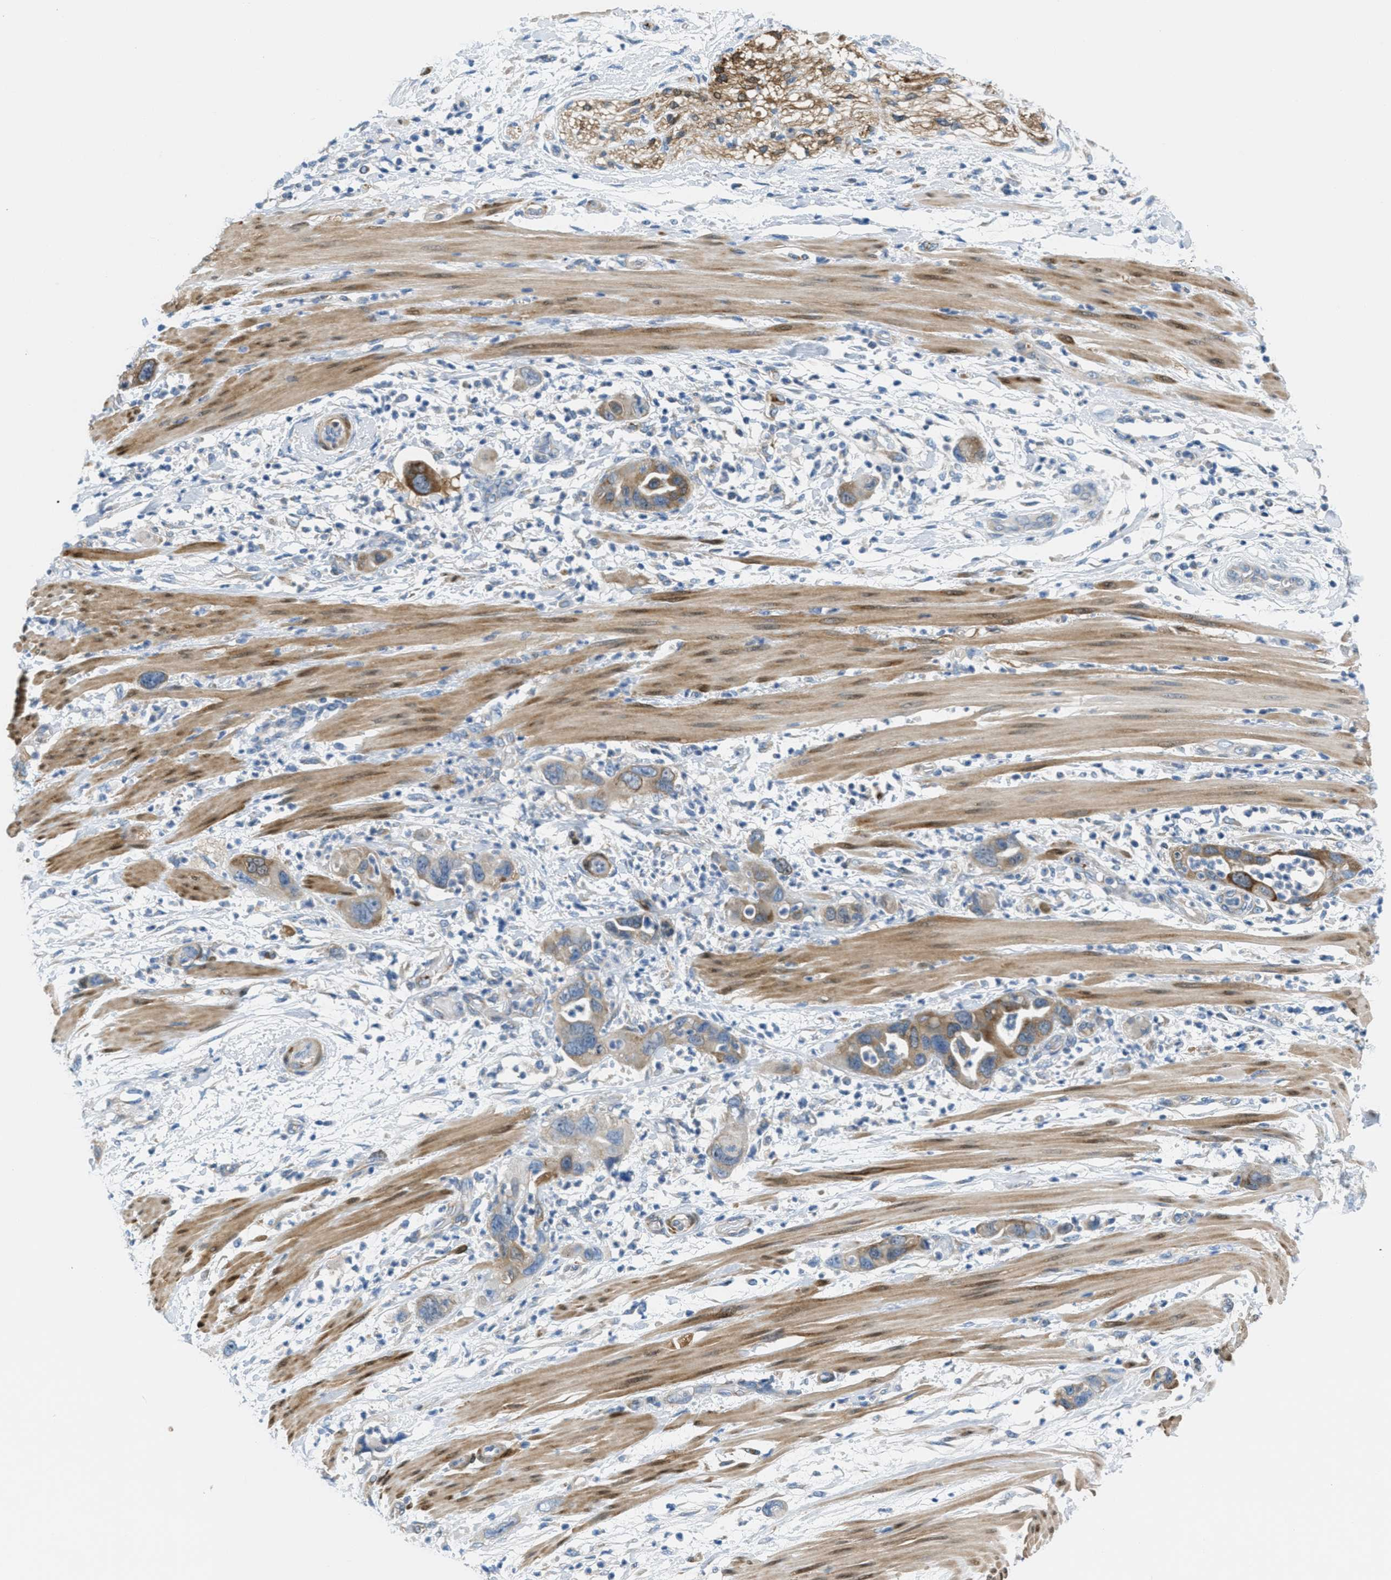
{"staining": {"intensity": "moderate", "quantity": "25%-75%", "location": "cytoplasmic/membranous"}, "tissue": "pancreatic cancer", "cell_type": "Tumor cells", "image_type": "cancer", "snomed": [{"axis": "morphology", "description": "Adenocarcinoma, NOS"}, {"axis": "topography", "description": "Pancreas"}], "caption": "Approximately 25%-75% of tumor cells in adenocarcinoma (pancreatic) show moderate cytoplasmic/membranous protein positivity as visualized by brown immunohistochemical staining.", "gene": "MAPRE2", "patient": {"sex": "female", "age": 71}}